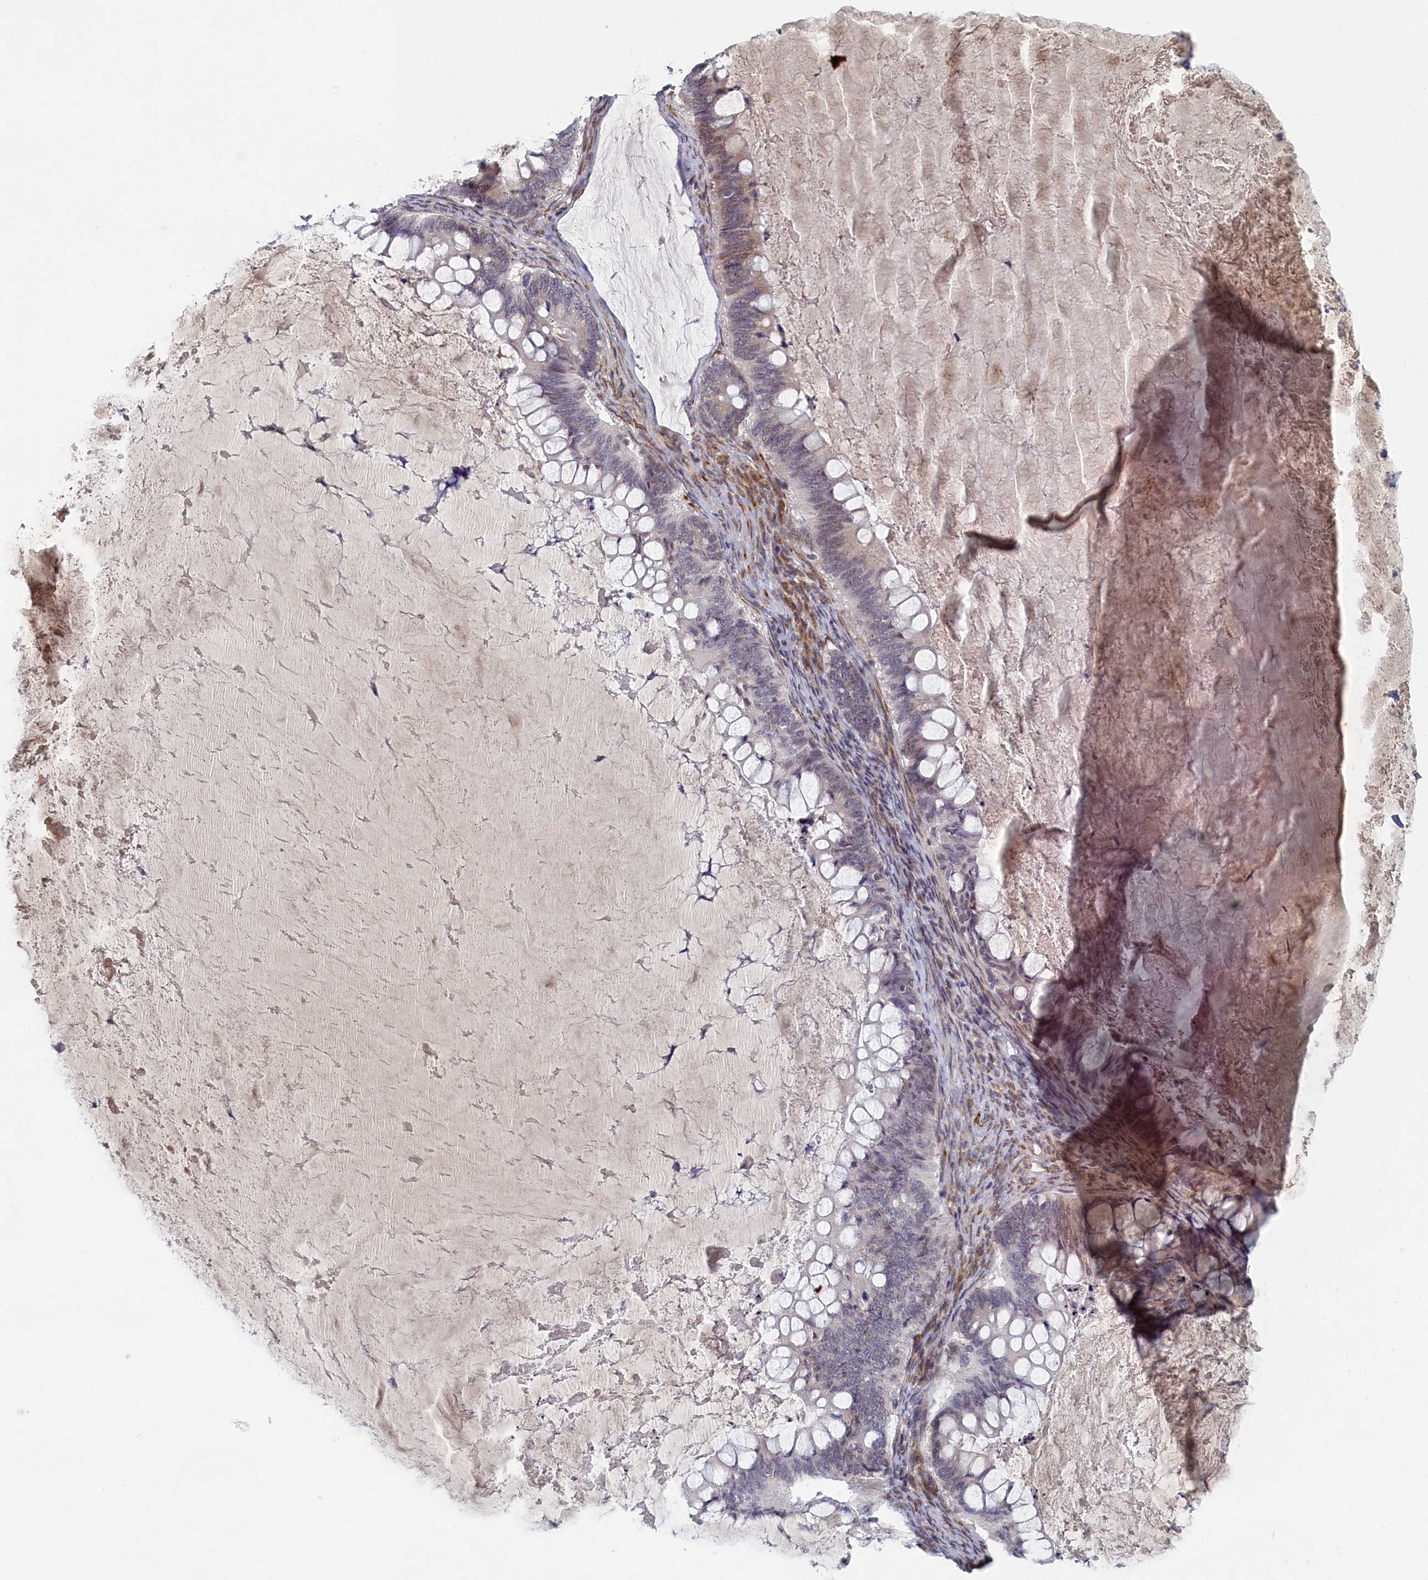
{"staining": {"intensity": "weak", "quantity": "<25%", "location": "nuclear"}, "tissue": "ovarian cancer", "cell_type": "Tumor cells", "image_type": "cancer", "snomed": [{"axis": "morphology", "description": "Cystadenocarcinoma, mucinous, NOS"}, {"axis": "topography", "description": "Ovary"}], "caption": "High magnification brightfield microscopy of ovarian mucinous cystadenocarcinoma stained with DAB (brown) and counterstained with hematoxylin (blue): tumor cells show no significant expression.", "gene": "DNAJC17", "patient": {"sex": "female", "age": 61}}